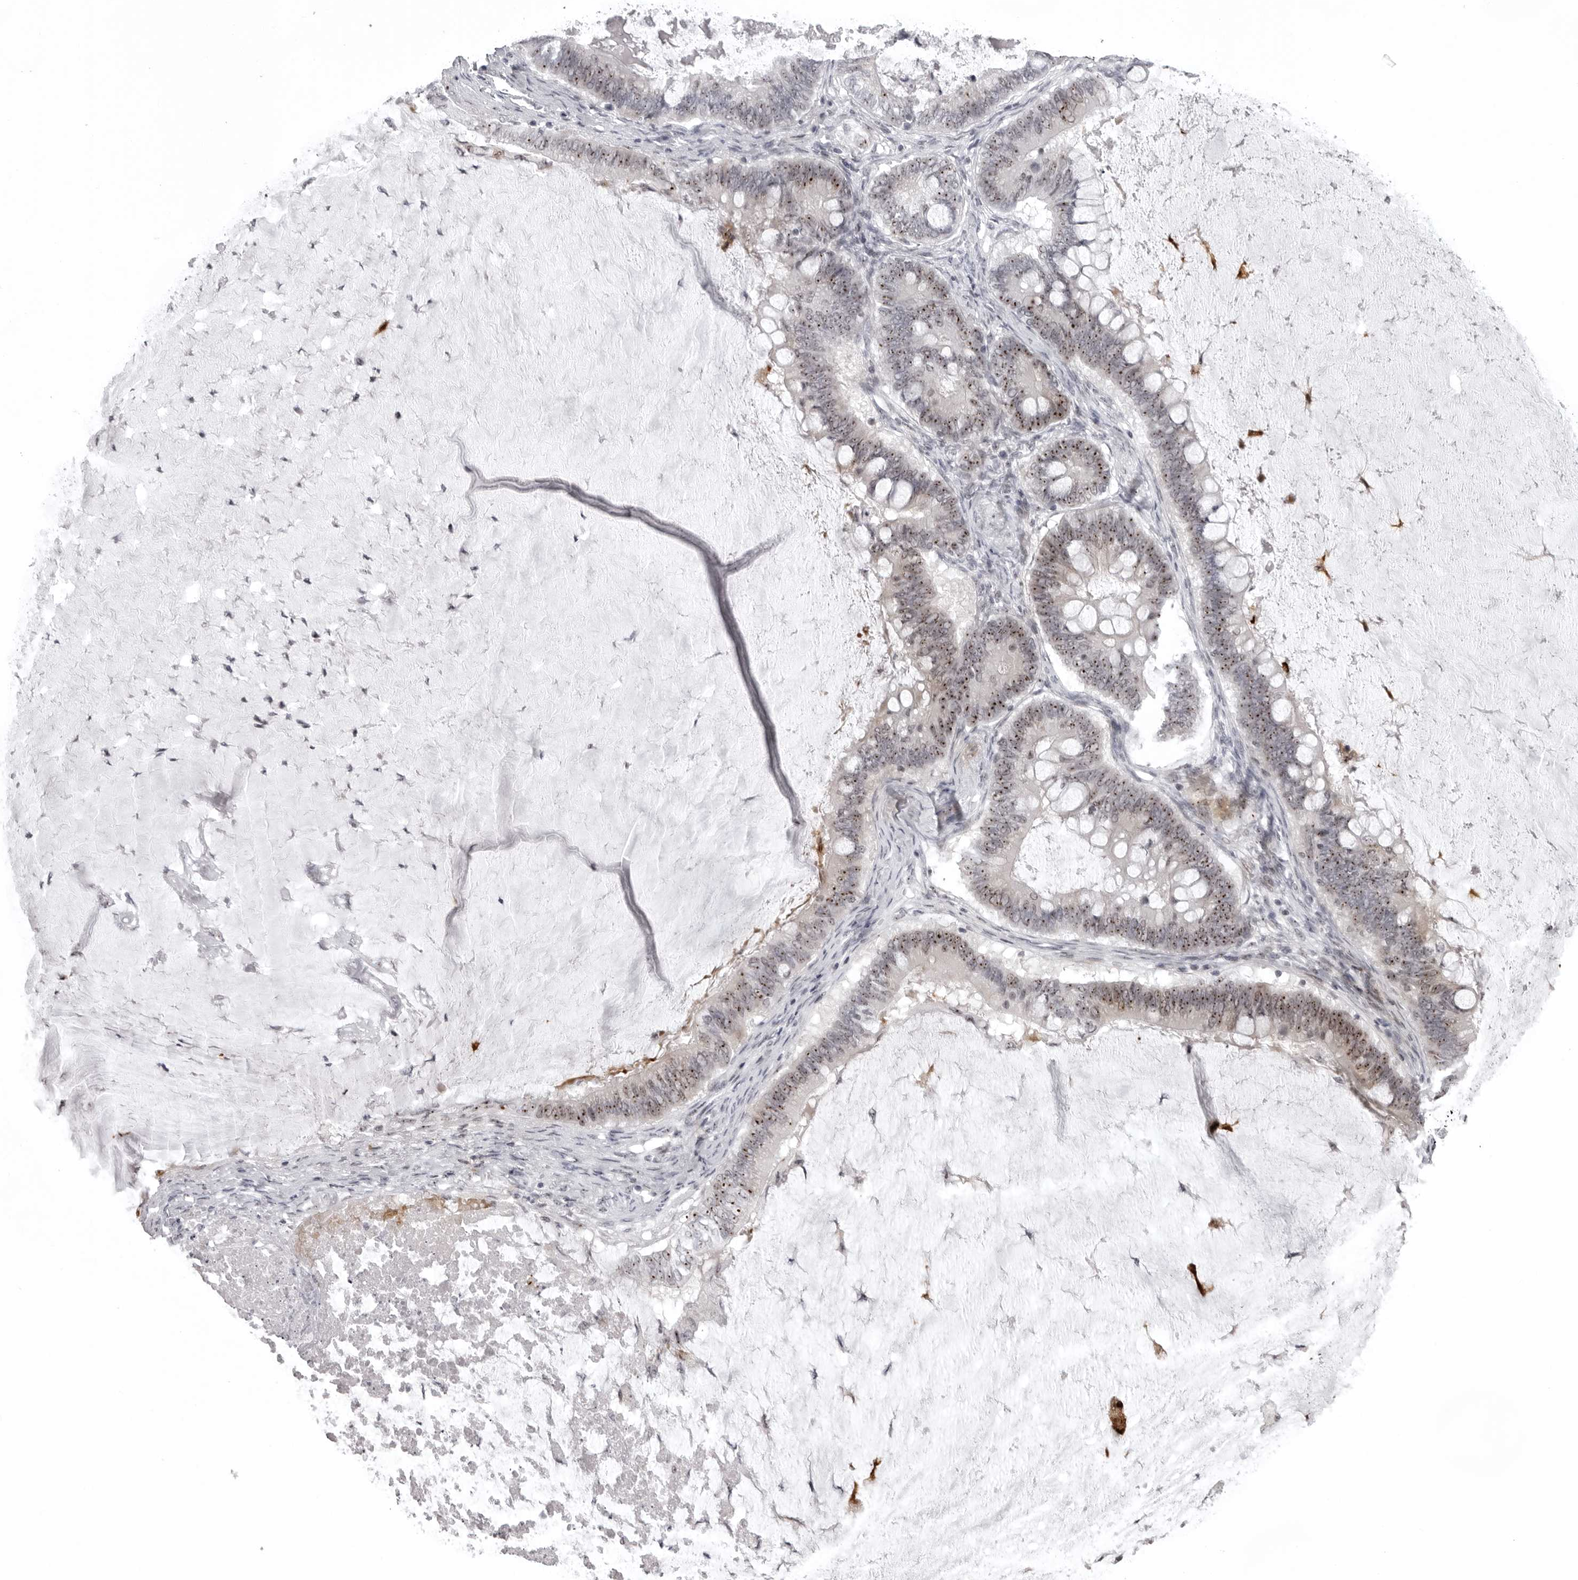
{"staining": {"intensity": "moderate", "quantity": ">75%", "location": "nuclear"}, "tissue": "ovarian cancer", "cell_type": "Tumor cells", "image_type": "cancer", "snomed": [{"axis": "morphology", "description": "Cystadenocarcinoma, mucinous, NOS"}, {"axis": "topography", "description": "Ovary"}], "caption": "Protein analysis of mucinous cystadenocarcinoma (ovarian) tissue reveals moderate nuclear expression in about >75% of tumor cells.", "gene": "HELZ", "patient": {"sex": "female", "age": 61}}